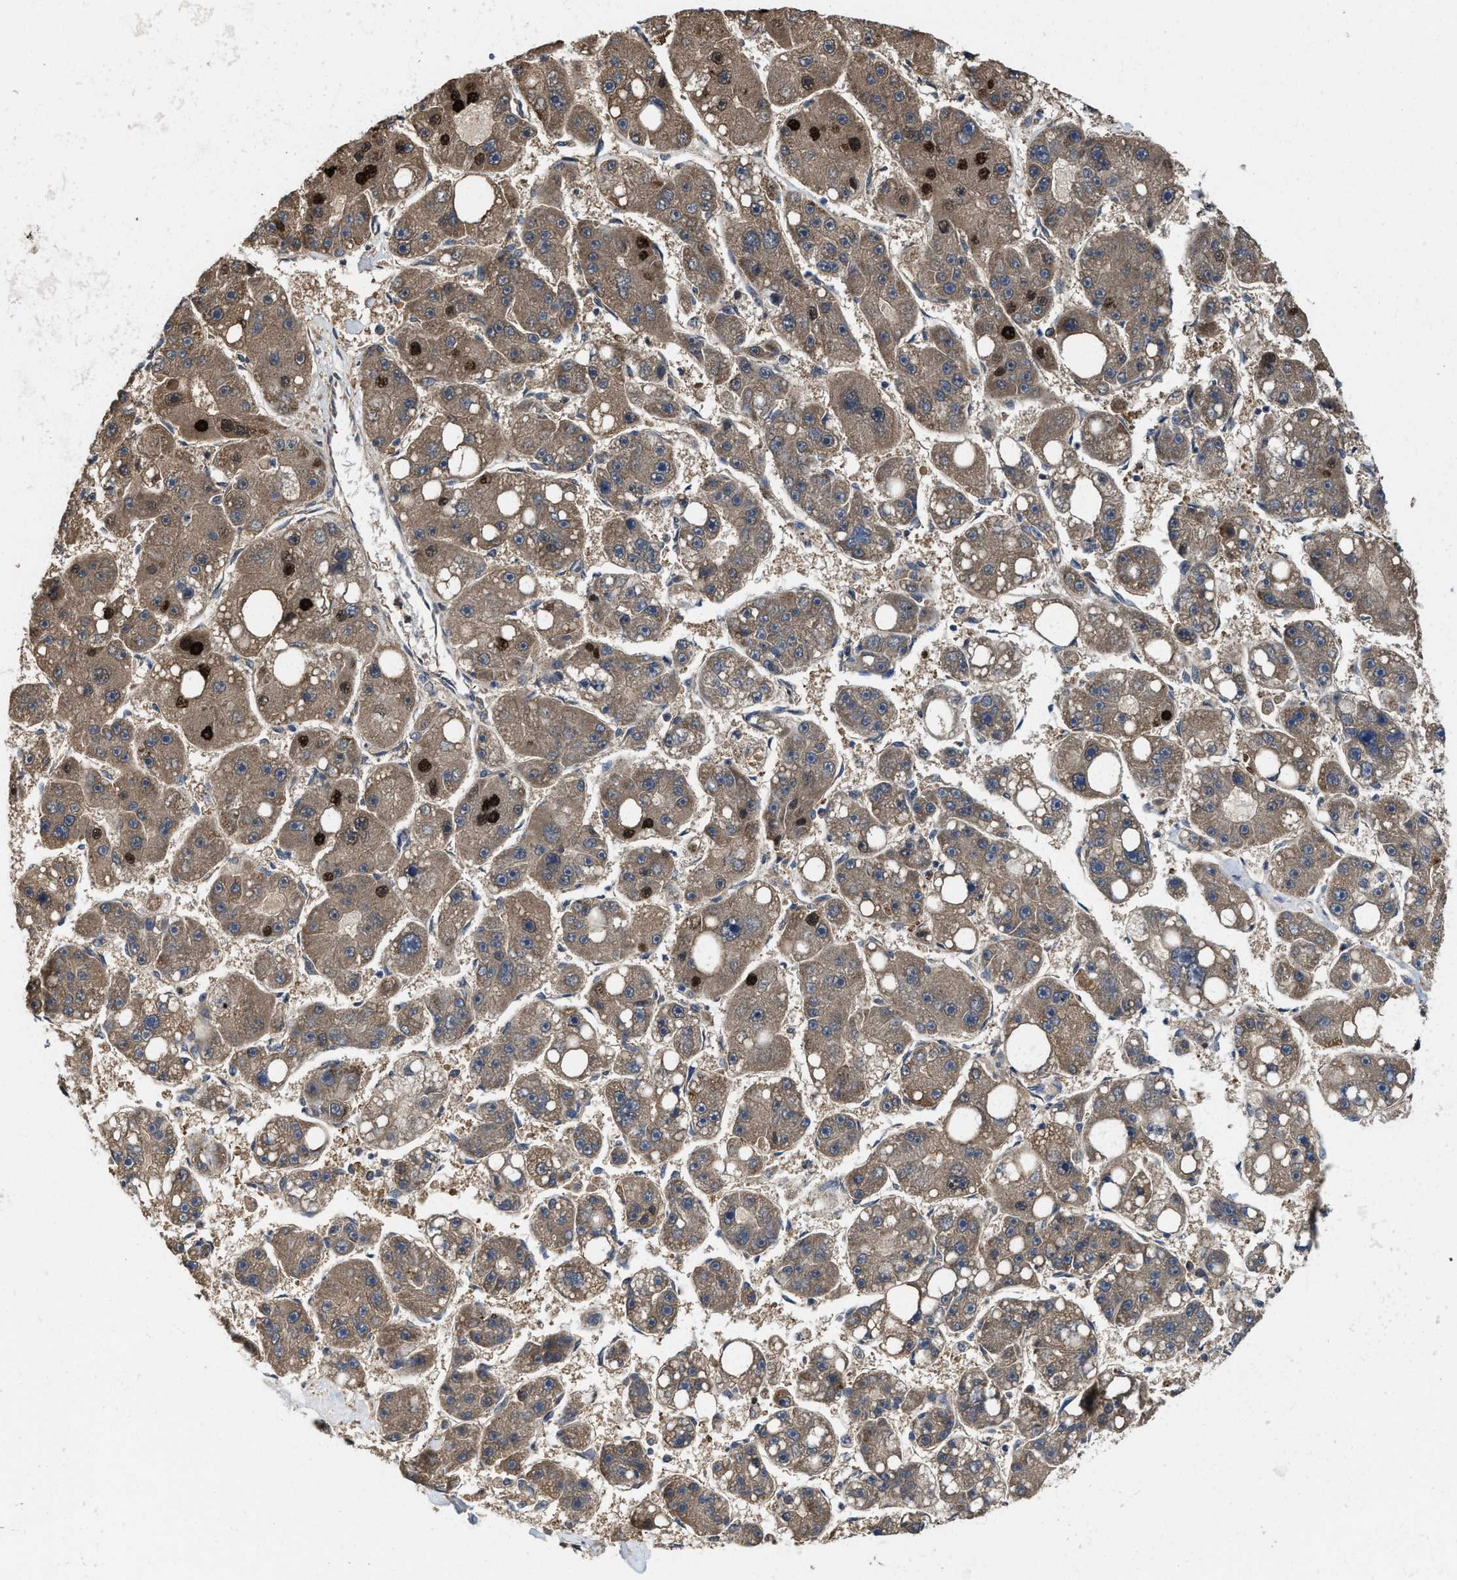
{"staining": {"intensity": "moderate", "quantity": ">75%", "location": "cytoplasmic/membranous,nuclear"}, "tissue": "liver cancer", "cell_type": "Tumor cells", "image_type": "cancer", "snomed": [{"axis": "morphology", "description": "Carcinoma, Hepatocellular, NOS"}, {"axis": "topography", "description": "Liver"}], "caption": "IHC photomicrograph of neoplastic tissue: liver cancer stained using immunohistochemistry (IHC) exhibits medium levels of moderate protein expression localized specifically in the cytoplasmic/membranous and nuclear of tumor cells, appearing as a cytoplasmic/membranous and nuclear brown color.", "gene": "ZNF20", "patient": {"sex": "female", "age": 61}}